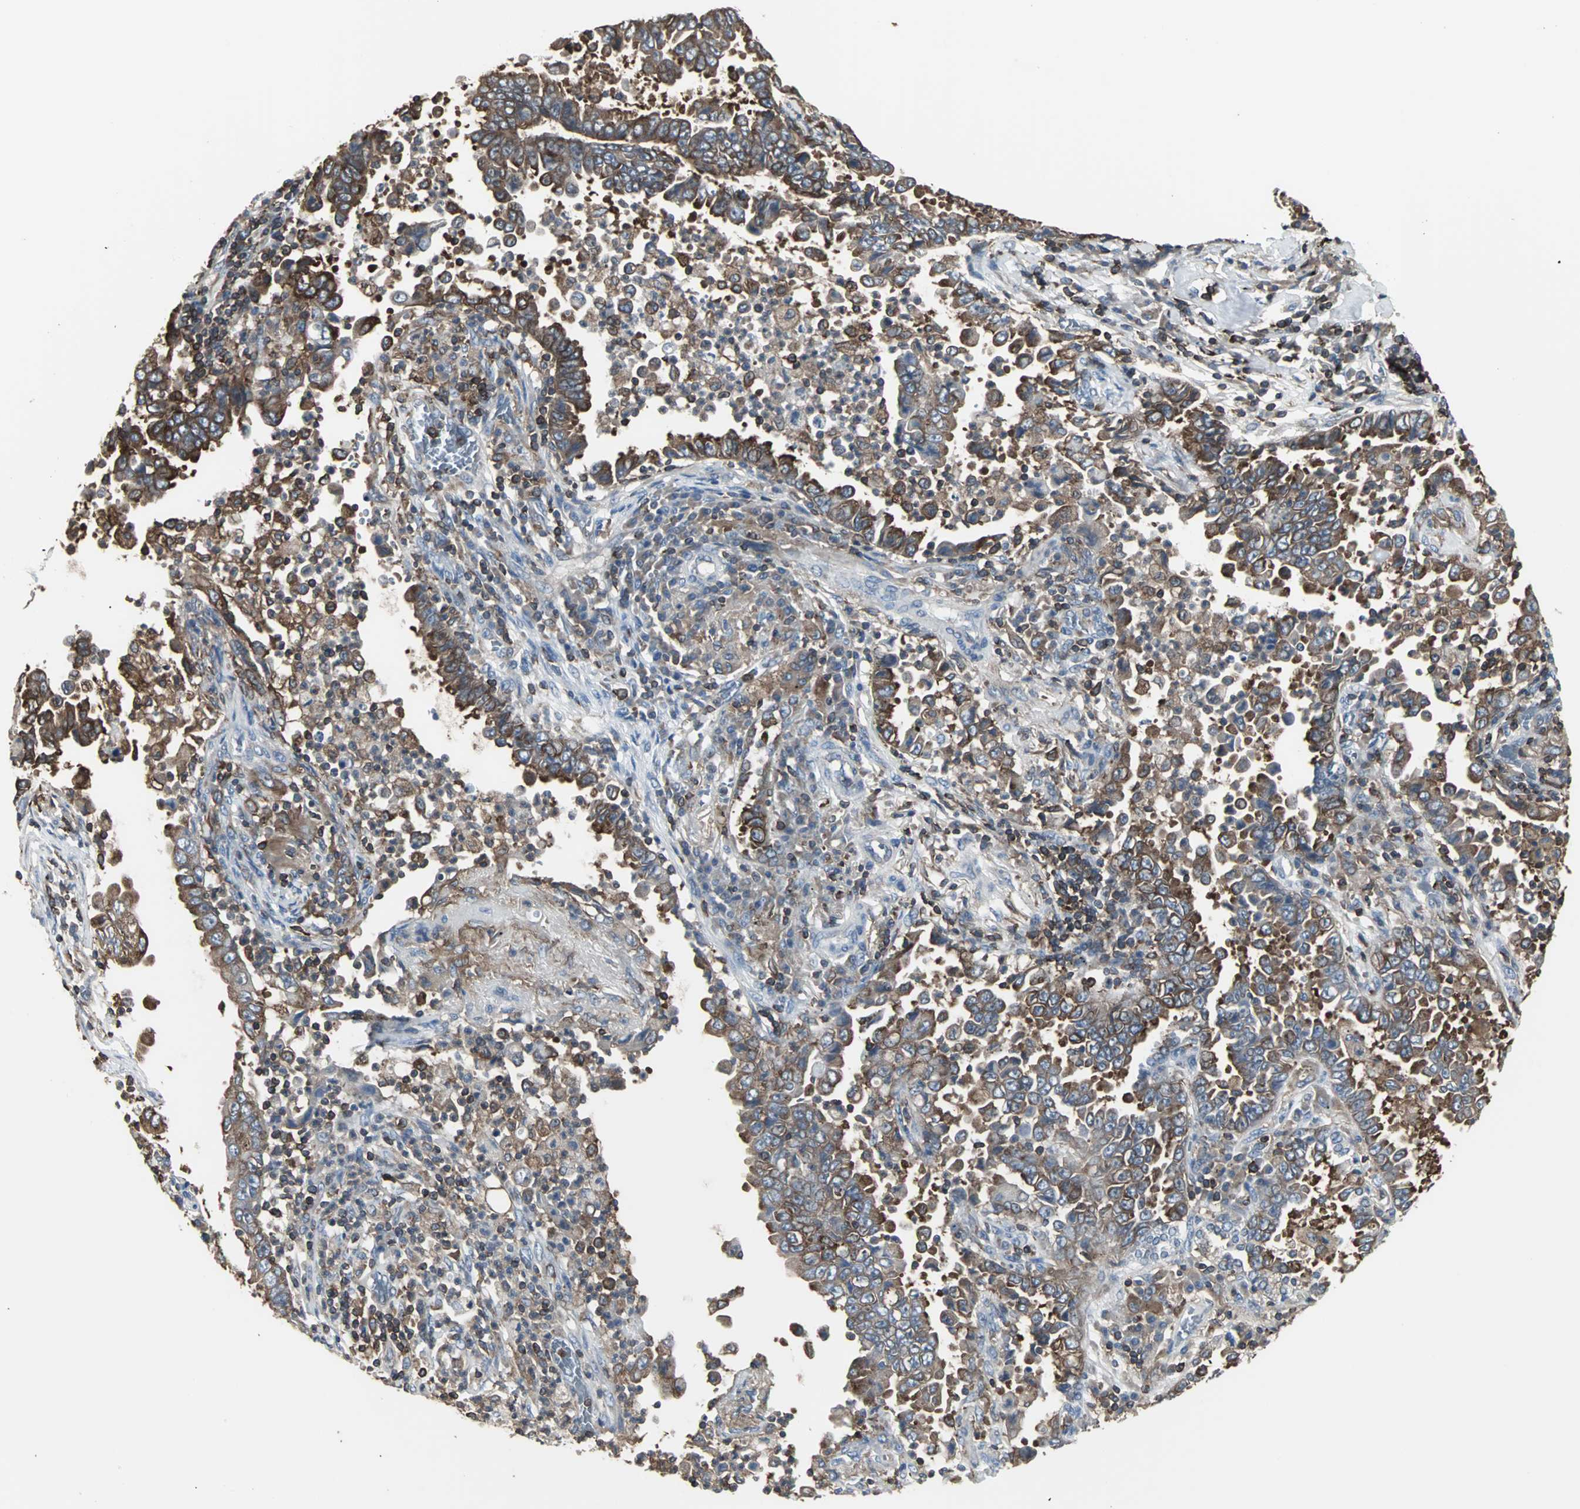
{"staining": {"intensity": "strong", "quantity": ">75%", "location": "cytoplasmic/membranous"}, "tissue": "lung cancer", "cell_type": "Tumor cells", "image_type": "cancer", "snomed": [{"axis": "morphology", "description": "Normal tissue, NOS"}, {"axis": "morphology", "description": "Inflammation, NOS"}, {"axis": "morphology", "description": "Adenocarcinoma, NOS"}, {"axis": "topography", "description": "Lung"}], "caption": "Tumor cells show high levels of strong cytoplasmic/membranous staining in about >75% of cells in human lung cancer (adenocarcinoma). The protein of interest is stained brown, and the nuclei are stained in blue (DAB (3,3'-diaminobenzidine) IHC with brightfield microscopy, high magnification).", "gene": "LRRFIP1", "patient": {"sex": "female", "age": 64}}